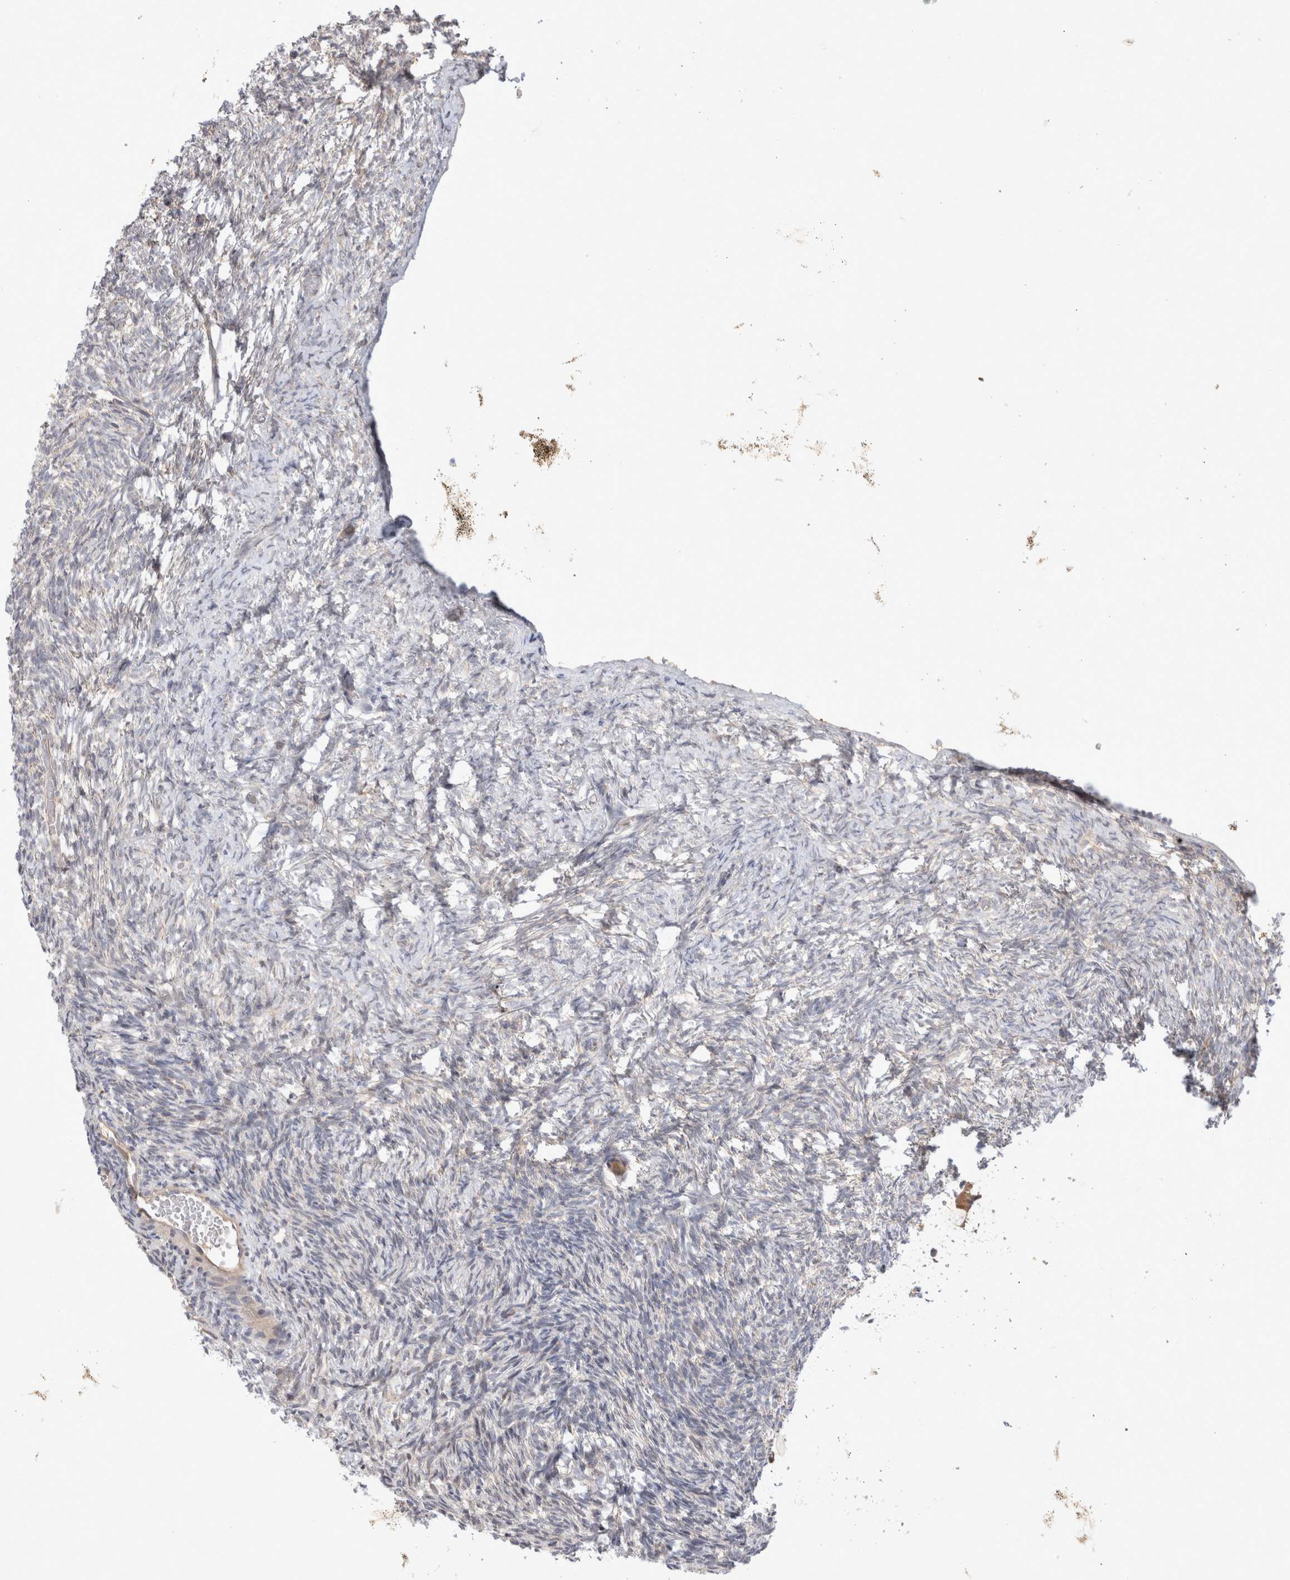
{"staining": {"intensity": "negative", "quantity": "none", "location": "none"}, "tissue": "ovary", "cell_type": "Ovarian stroma cells", "image_type": "normal", "snomed": [{"axis": "morphology", "description": "Normal tissue, NOS"}, {"axis": "topography", "description": "Ovary"}], "caption": "DAB immunohistochemical staining of benign ovary exhibits no significant expression in ovarian stroma cells. (Brightfield microscopy of DAB (3,3'-diaminobenzidine) immunohistochemistry (IHC) at high magnification).", "gene": "HTT", "patient": {"sex": "female", "age": 34}}